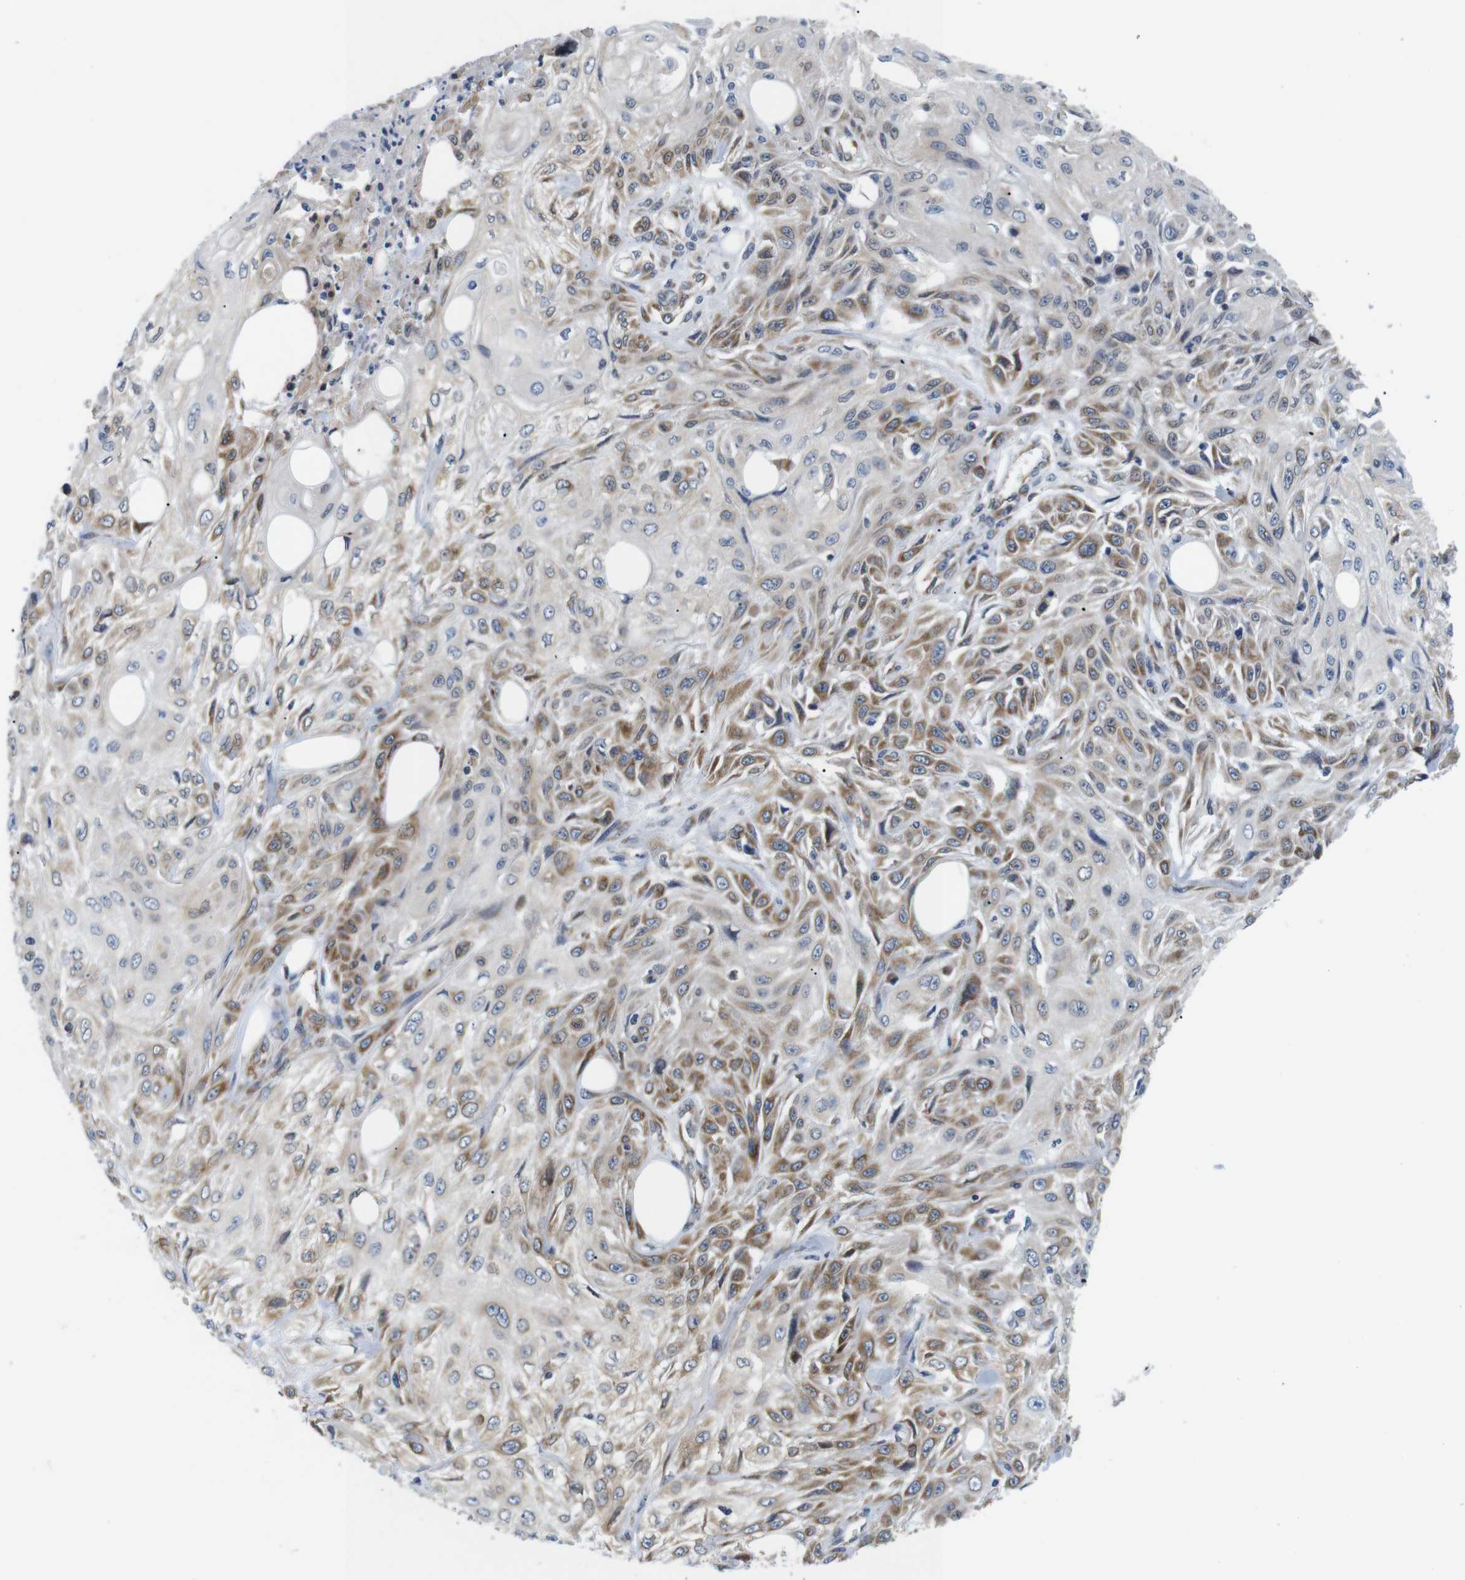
{"staining": {"intensity": "moderate", "quantity": "25%-75%", "location": "cytoplasmic/membranous"}, "tissue": "skin cancer", "cell_type": "Tumor cells", "image_type": "cancer", "snomed": [{"axis": "morphology", "description": "Squamous cell carcinoma, NOS"}, {"axis": "topography", "description": "Skin"}], "caption": "Tumor cells show moderate cytoplasmic/membranous positivity in about 25%-75% of cells in skin cancer.", "gene": "HACD3", "patient": {"sex": "male", "age": 75}}